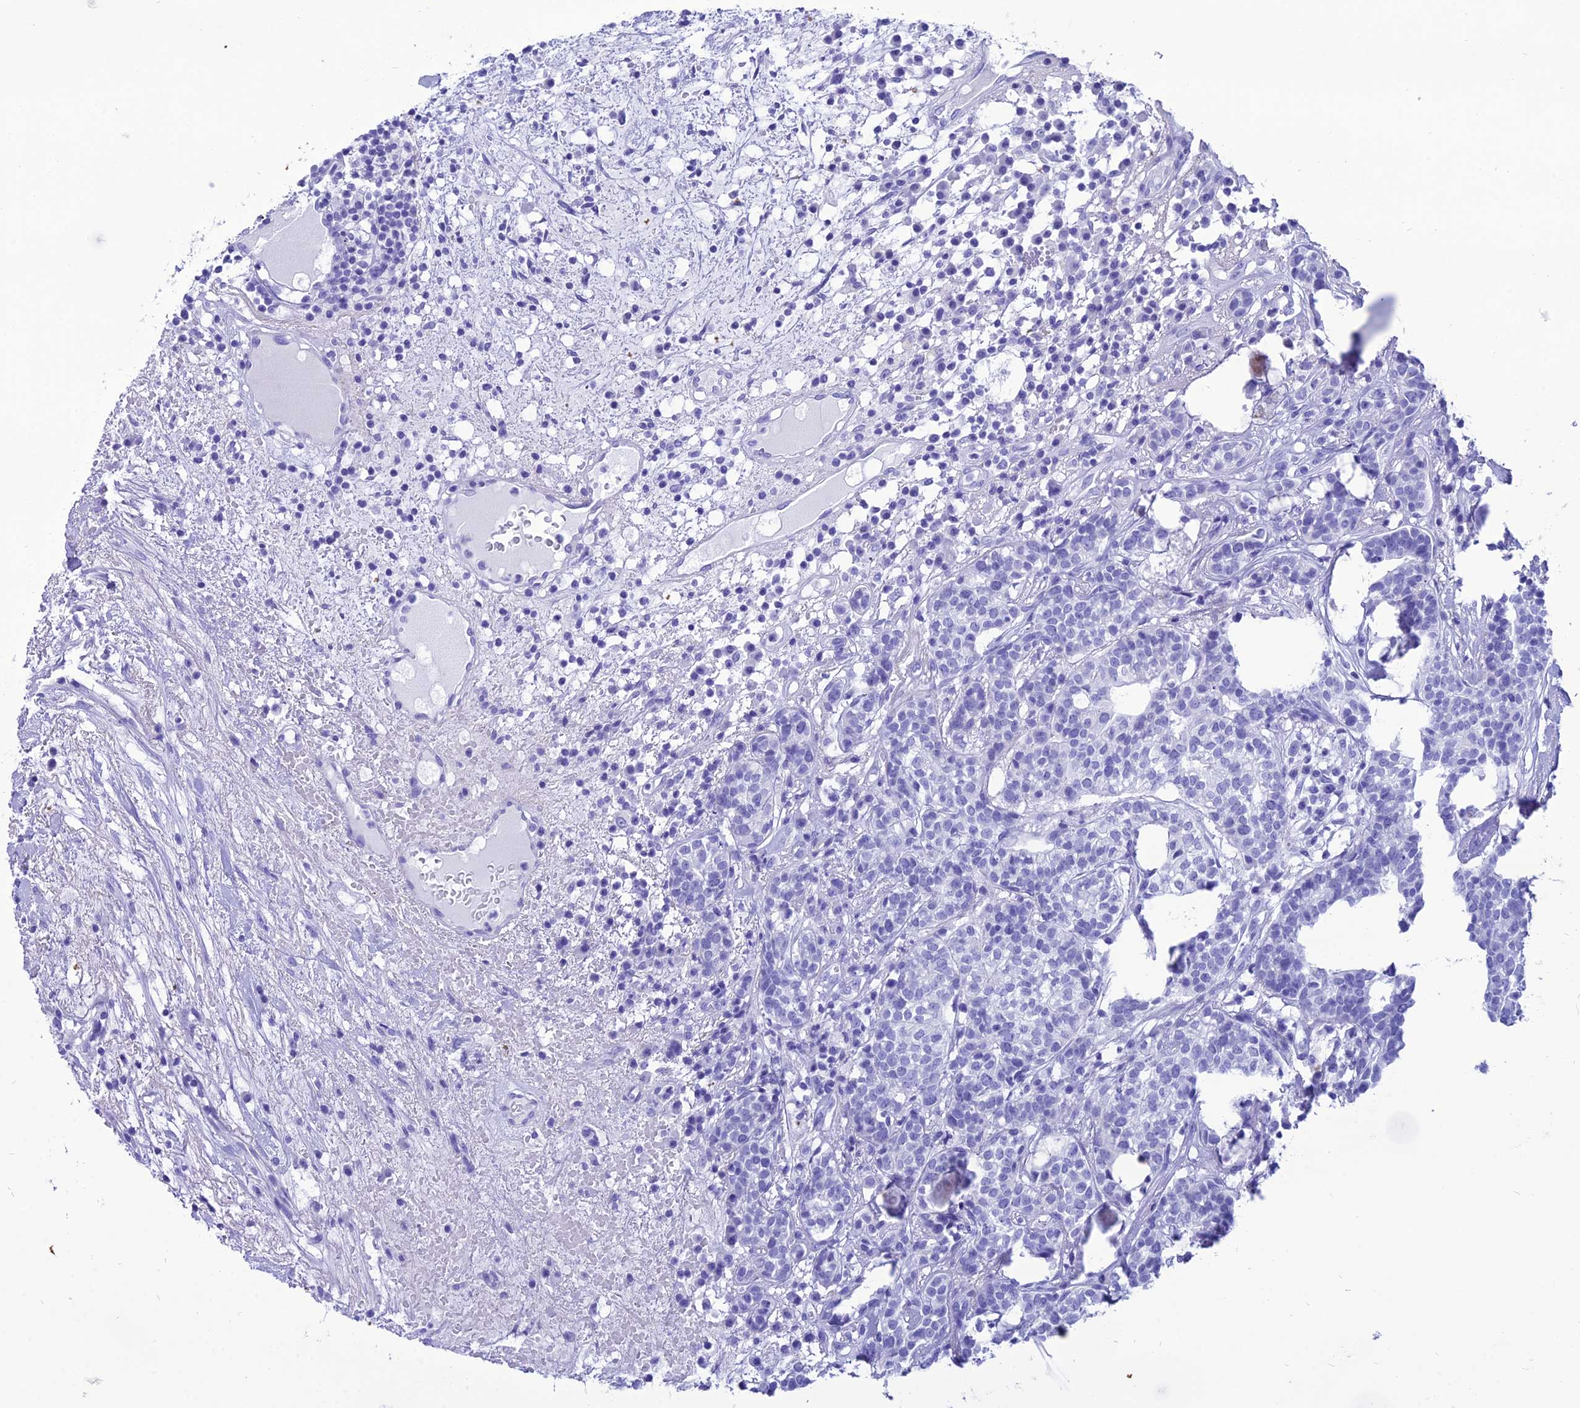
{"staining": {"intensity": "negative", "quantity": "none", "location": "none"}, "tissue": "head and neck cancer", "cell_type": "Tumor cells", "image_type": "cancer", "snomed": [{"axis": "morphology", "description": "Adenocarcinoma, NOS"}, {"axis": "topography", "description": "Salivary gland"}, {"axis": "topography", "description": "Head-Neck"}], "caption": "Tumor cells show no significant protein expression in adenocarcinoma (head and neck).", "gene": "PNMA5", "patient": {"sex": "female", "age": 65}}